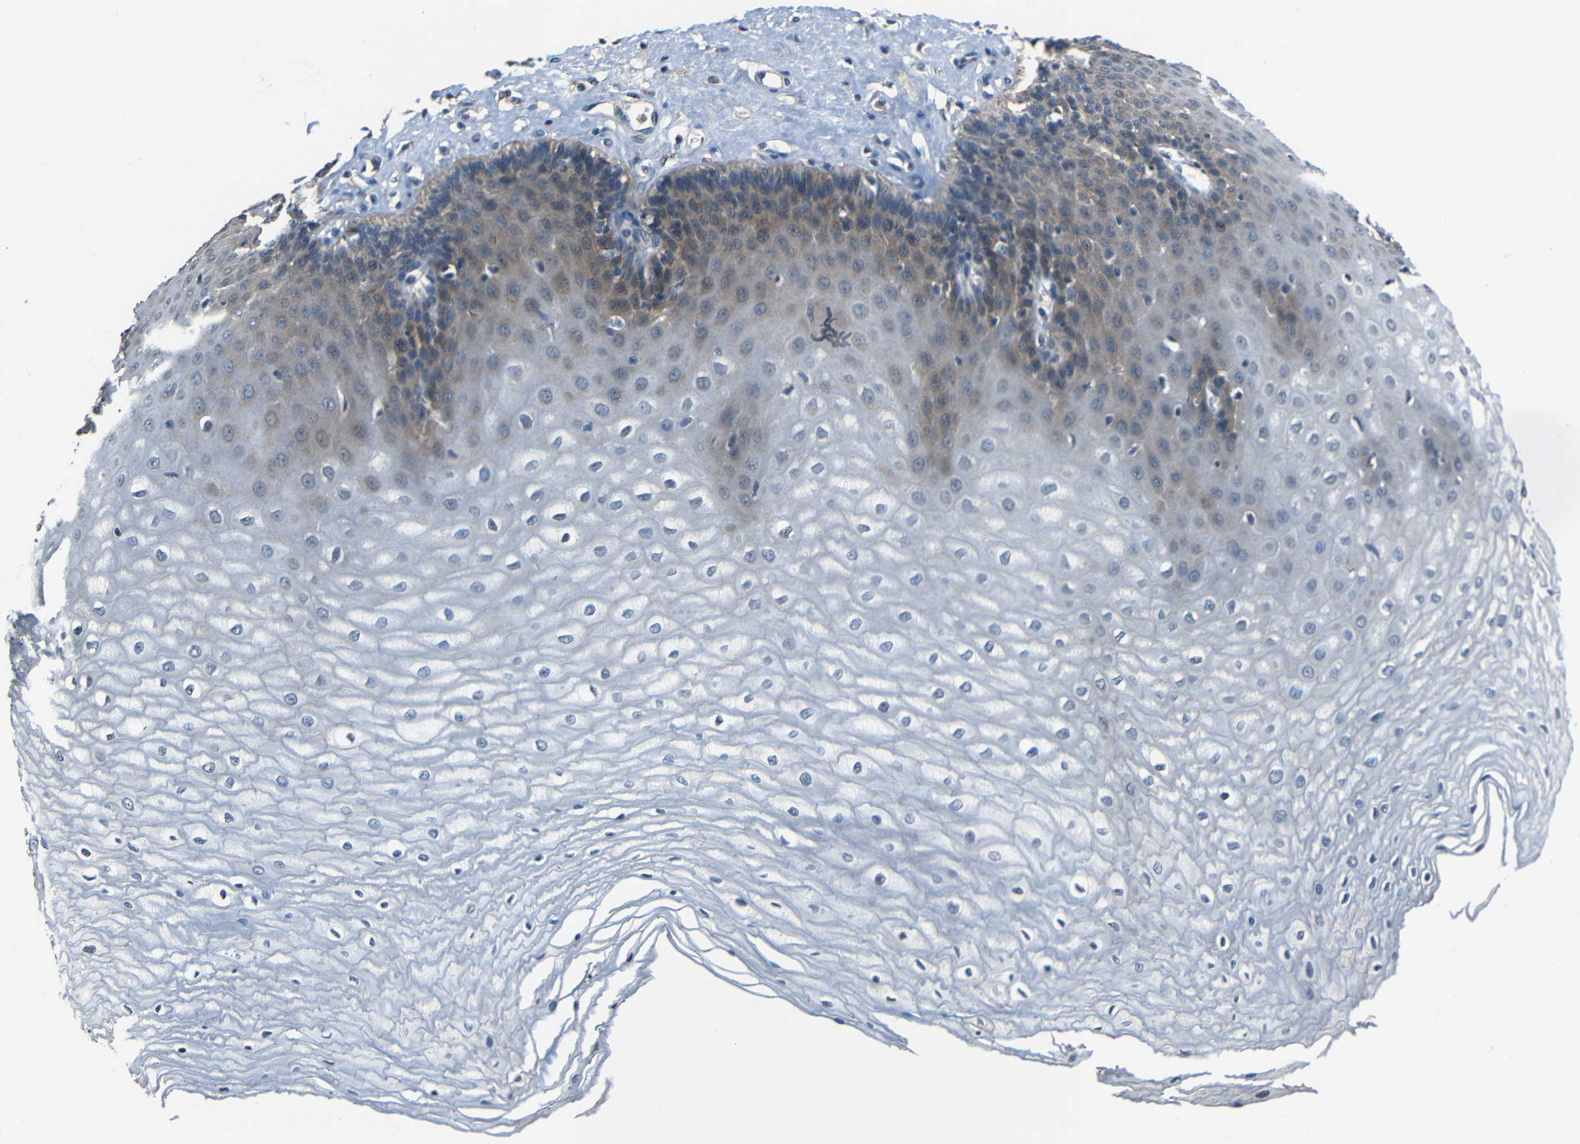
{"staining": {"intensity": "weak", "quantity": "<25%", "location": "cytoplasmic/membranous"}, "tissue": "esophagus", "cell_type": "Squamous epithelial cells", "image_type": "normal", "snomed": [{"axis": "morphology", "description": "Normal tissue, NOS"}, {"axis": "morphology", "description": "Squamous cell carcinoma, NOS"}, {"axis": "topography", "description": "Esophagus"}], "caption": "Squamous epithelial cells show no significant expression in benign esophagus.", "gene": "SLA", "patient": {"sex": "male", "age": 65}}